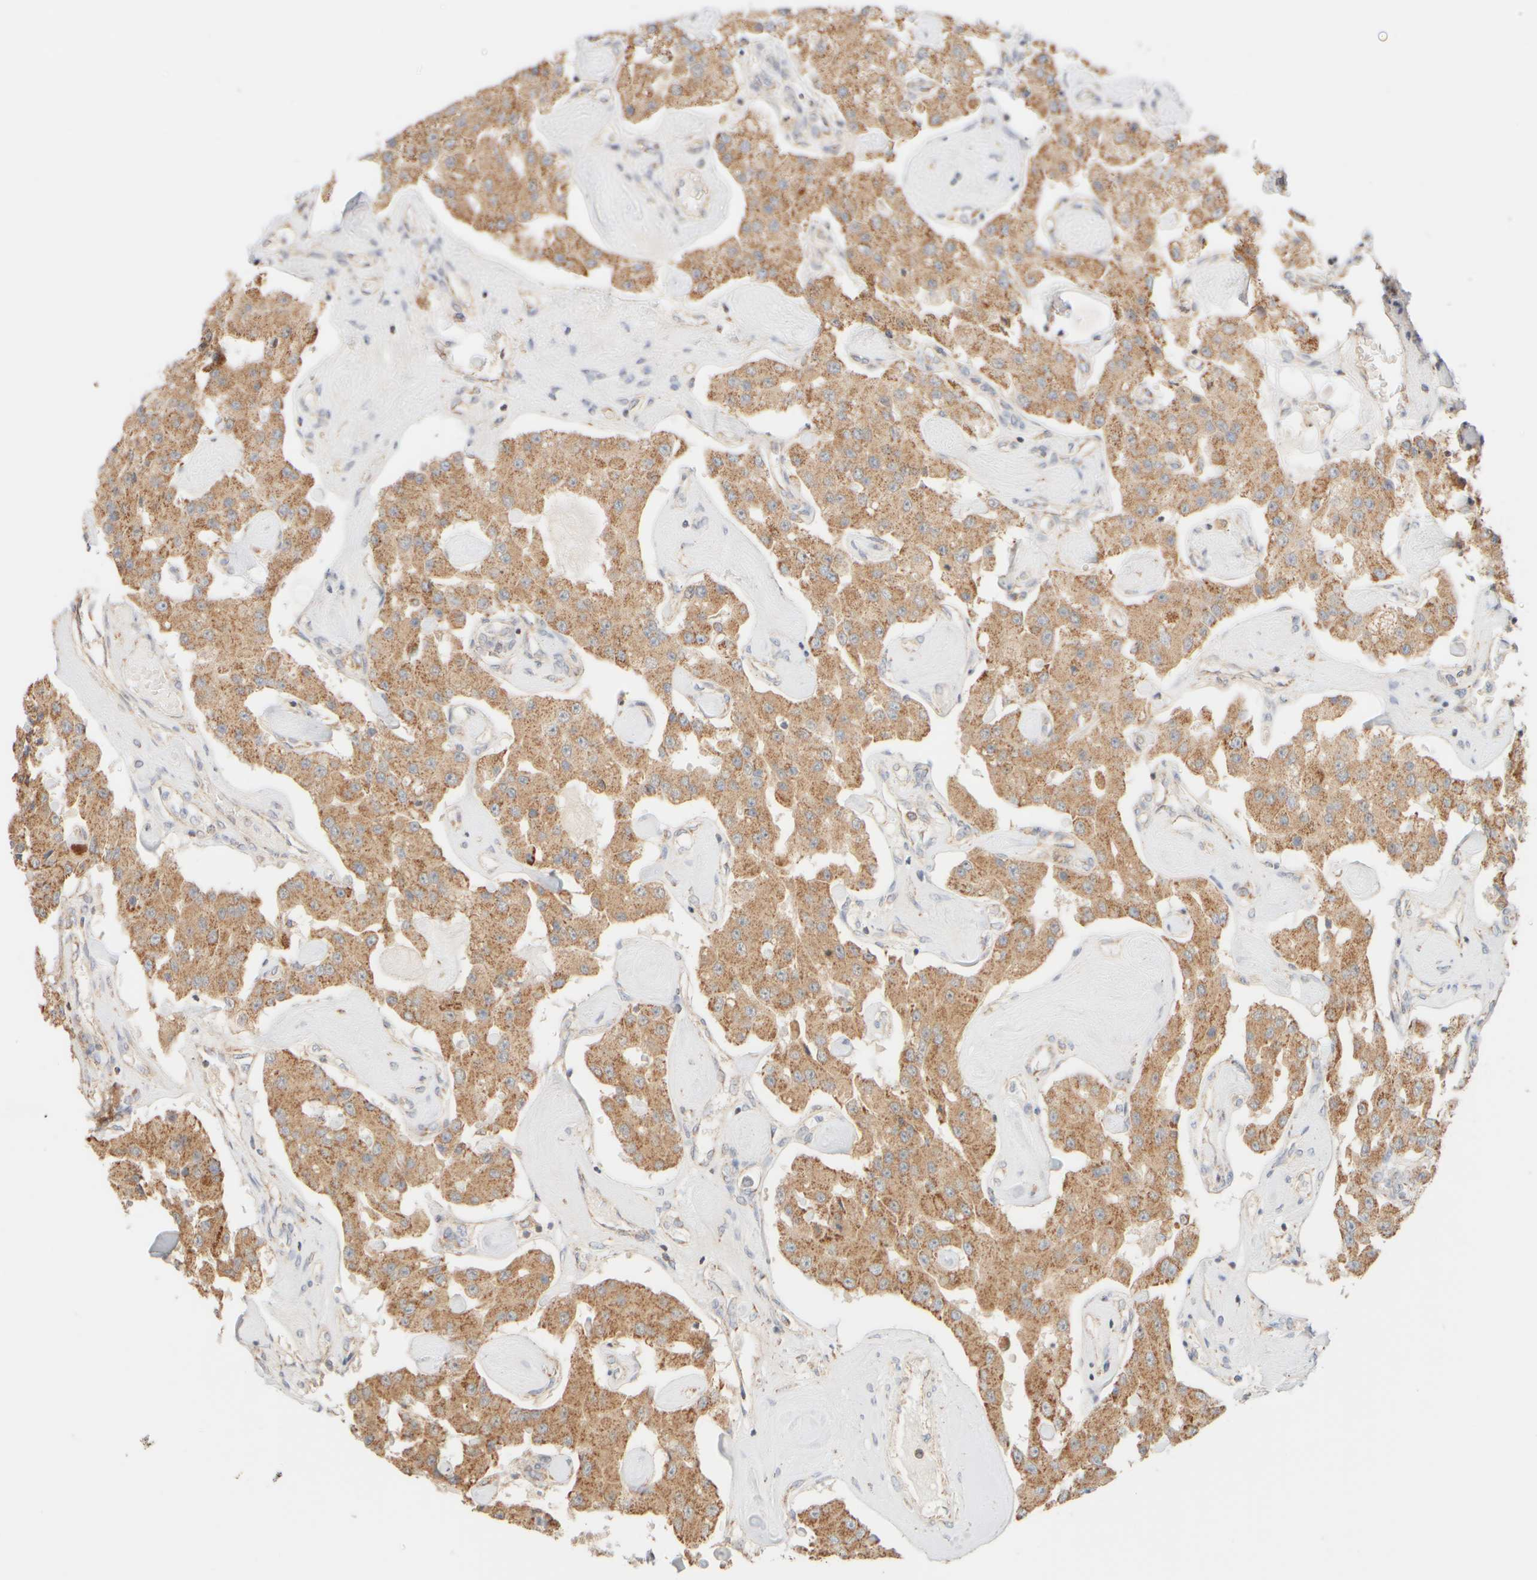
{"staining": {"intensity": "moderate", "quantity": ">75%", "location": "cytoplasmic/membranous"}, "tissue": "carcinoid", "cell_type": "Tumor cells", "image_type": "cancer", "snomed": [{"axis": "morphology", "description": "Carcinoid, malignant, NOS"}, {"axis": "topography", "description": "Pancreas"}], "caption": "Immunohistochemistry (IHC) of human carcinoid displays medium levels of moderate cytoplasmic/membranous expression in approximately >75% of tumor cells.", "gene": "APBB2", "patient": {"sex": "male", "age": 41}}